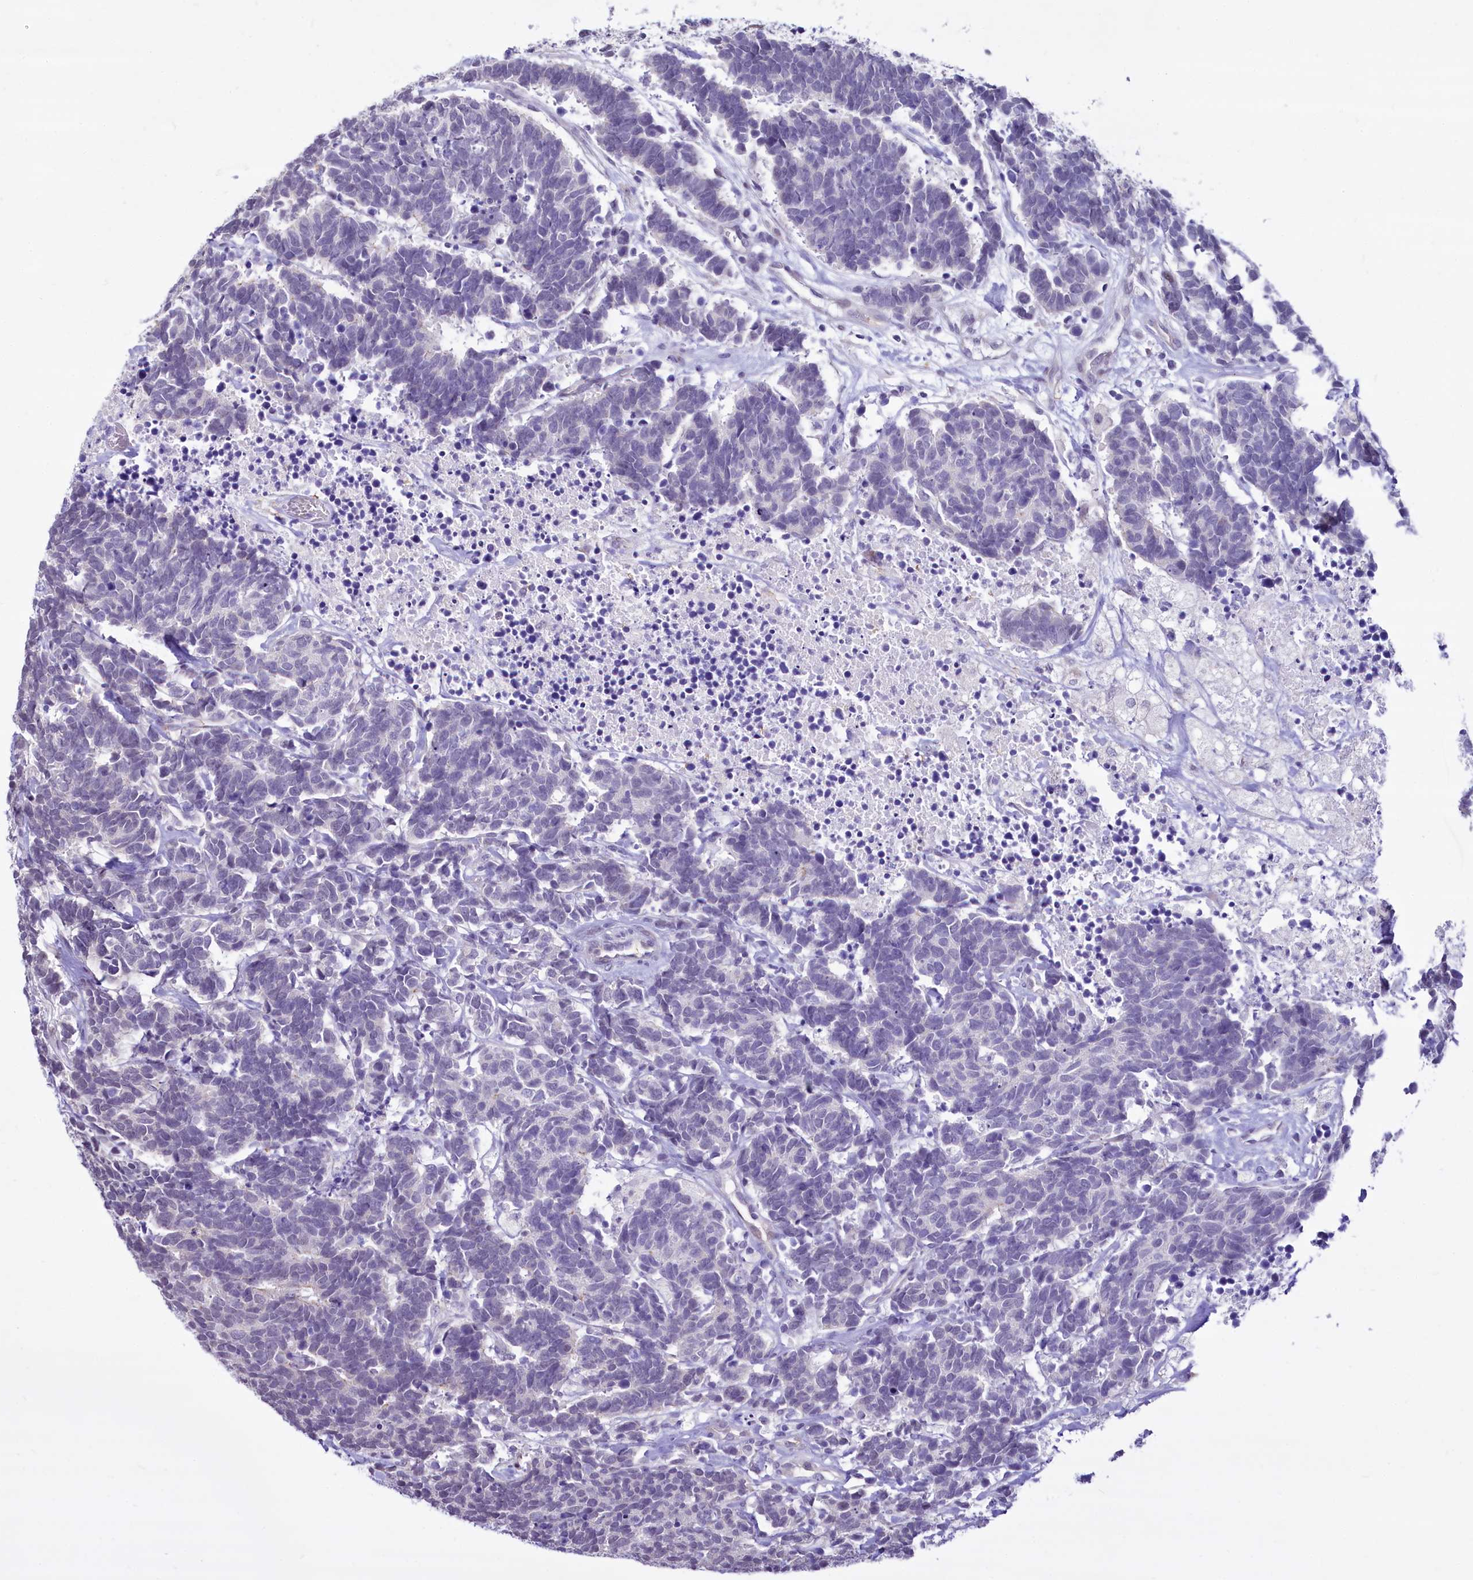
{"staining": {"intensity": "negative", "quantity": "none", "location": "none"}, "tissue": "carcinoid", "cell_type": "Tumor cells", "image_type": "cancer", "snomed": [{"axis": "morphology", "description": "Carcinoma, NOS"}, {"axis": "morphology", "description": "Carcinoid, malignant, NOS"}, {"axis": "topography", "description": "Urinary bladder"}], "caption": "Immunohistochemical staining of carcinoid (malignant) displays no significant staining in tumor cells.", "gene": "BANK1", "patient": {"sex": "male", "age": 57}}